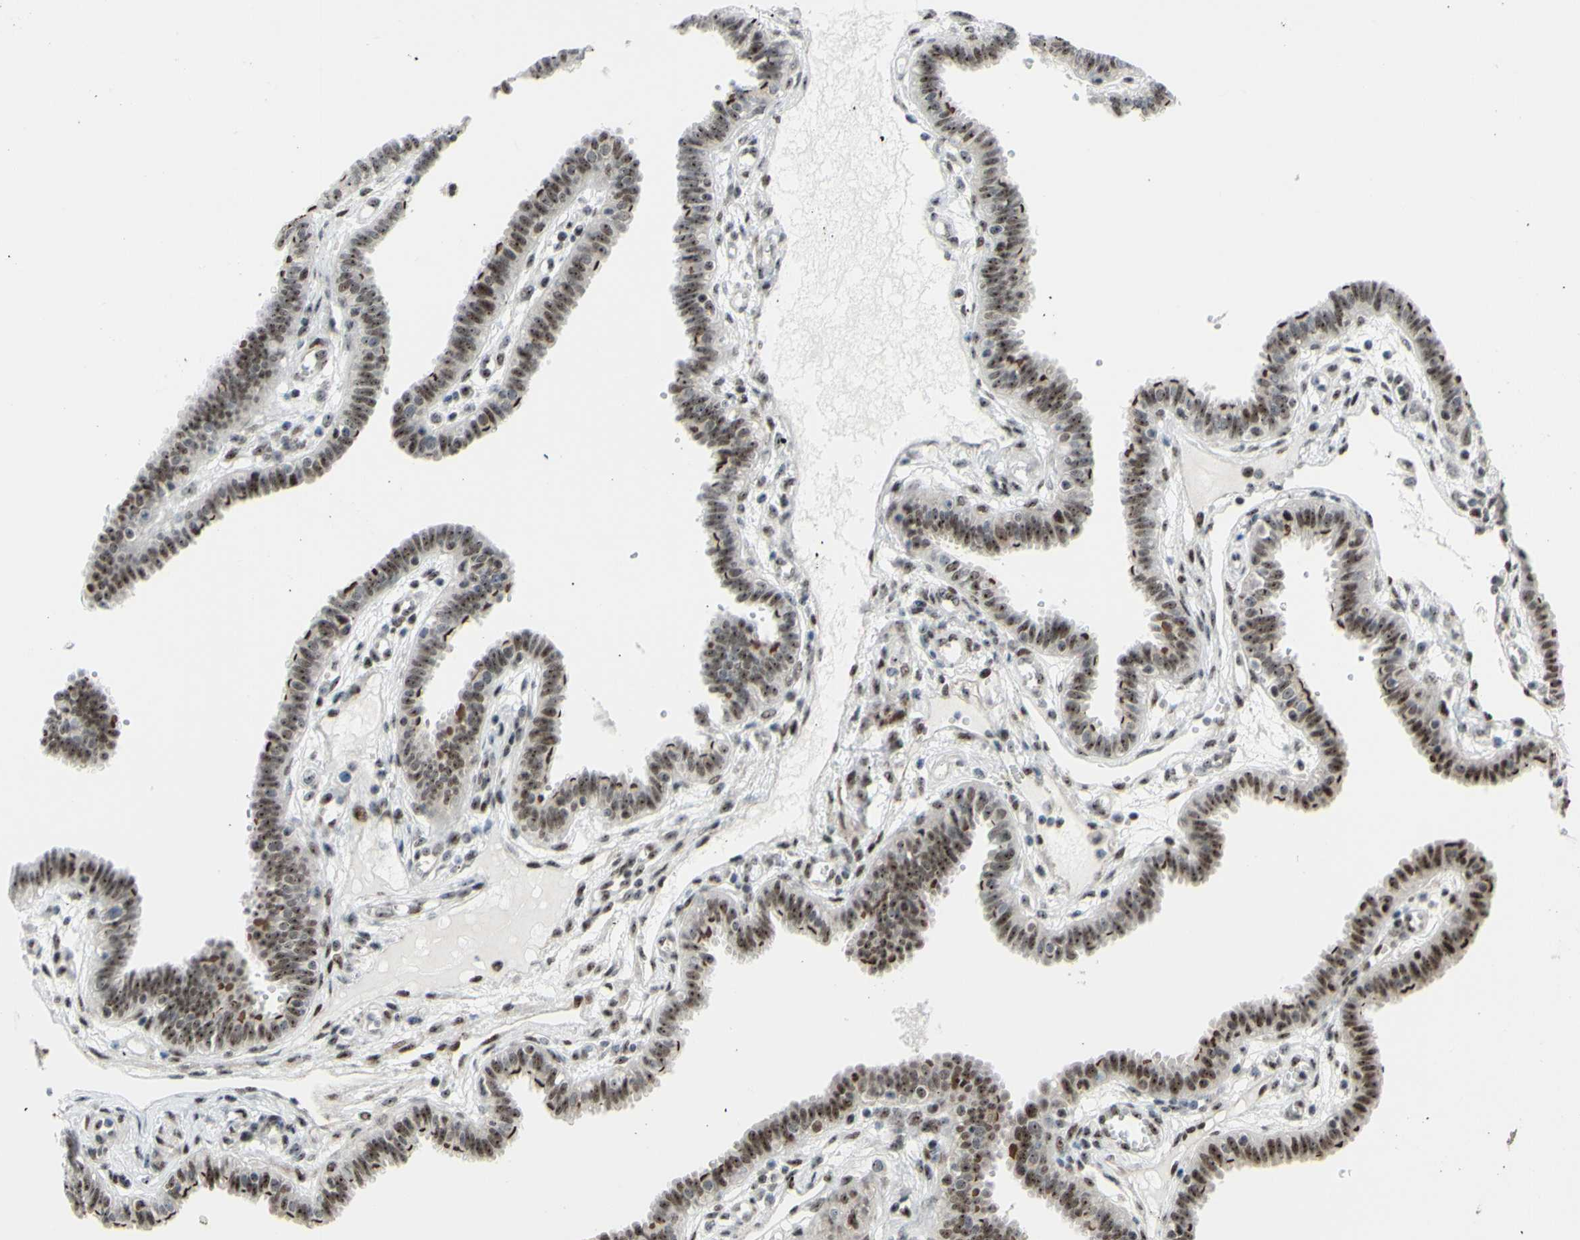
{"staining": {"intensity": "strong", "quantity": ">75%", "location": "cytoplasmic/membranous,nuclear"}, "tissue": "fallopian tube", "cell_type": "Glandular cells", "image_type": "normal", "snomed": [{"axis": "morphology", "description": "Normal tissue, NOS"}, {"axis": "topography", "description": "Fallopian tube"}], "caption": "DAB (3,3'-diaminobenzidine) immunohistochemical staining of benign human fallopian tube reveals strong cytoplasmic/membranous,nuclear protein positivity in about >75% of glandular cells.", "gene": "POLR1A", "patient": {"sex": "female", "age": 32}}